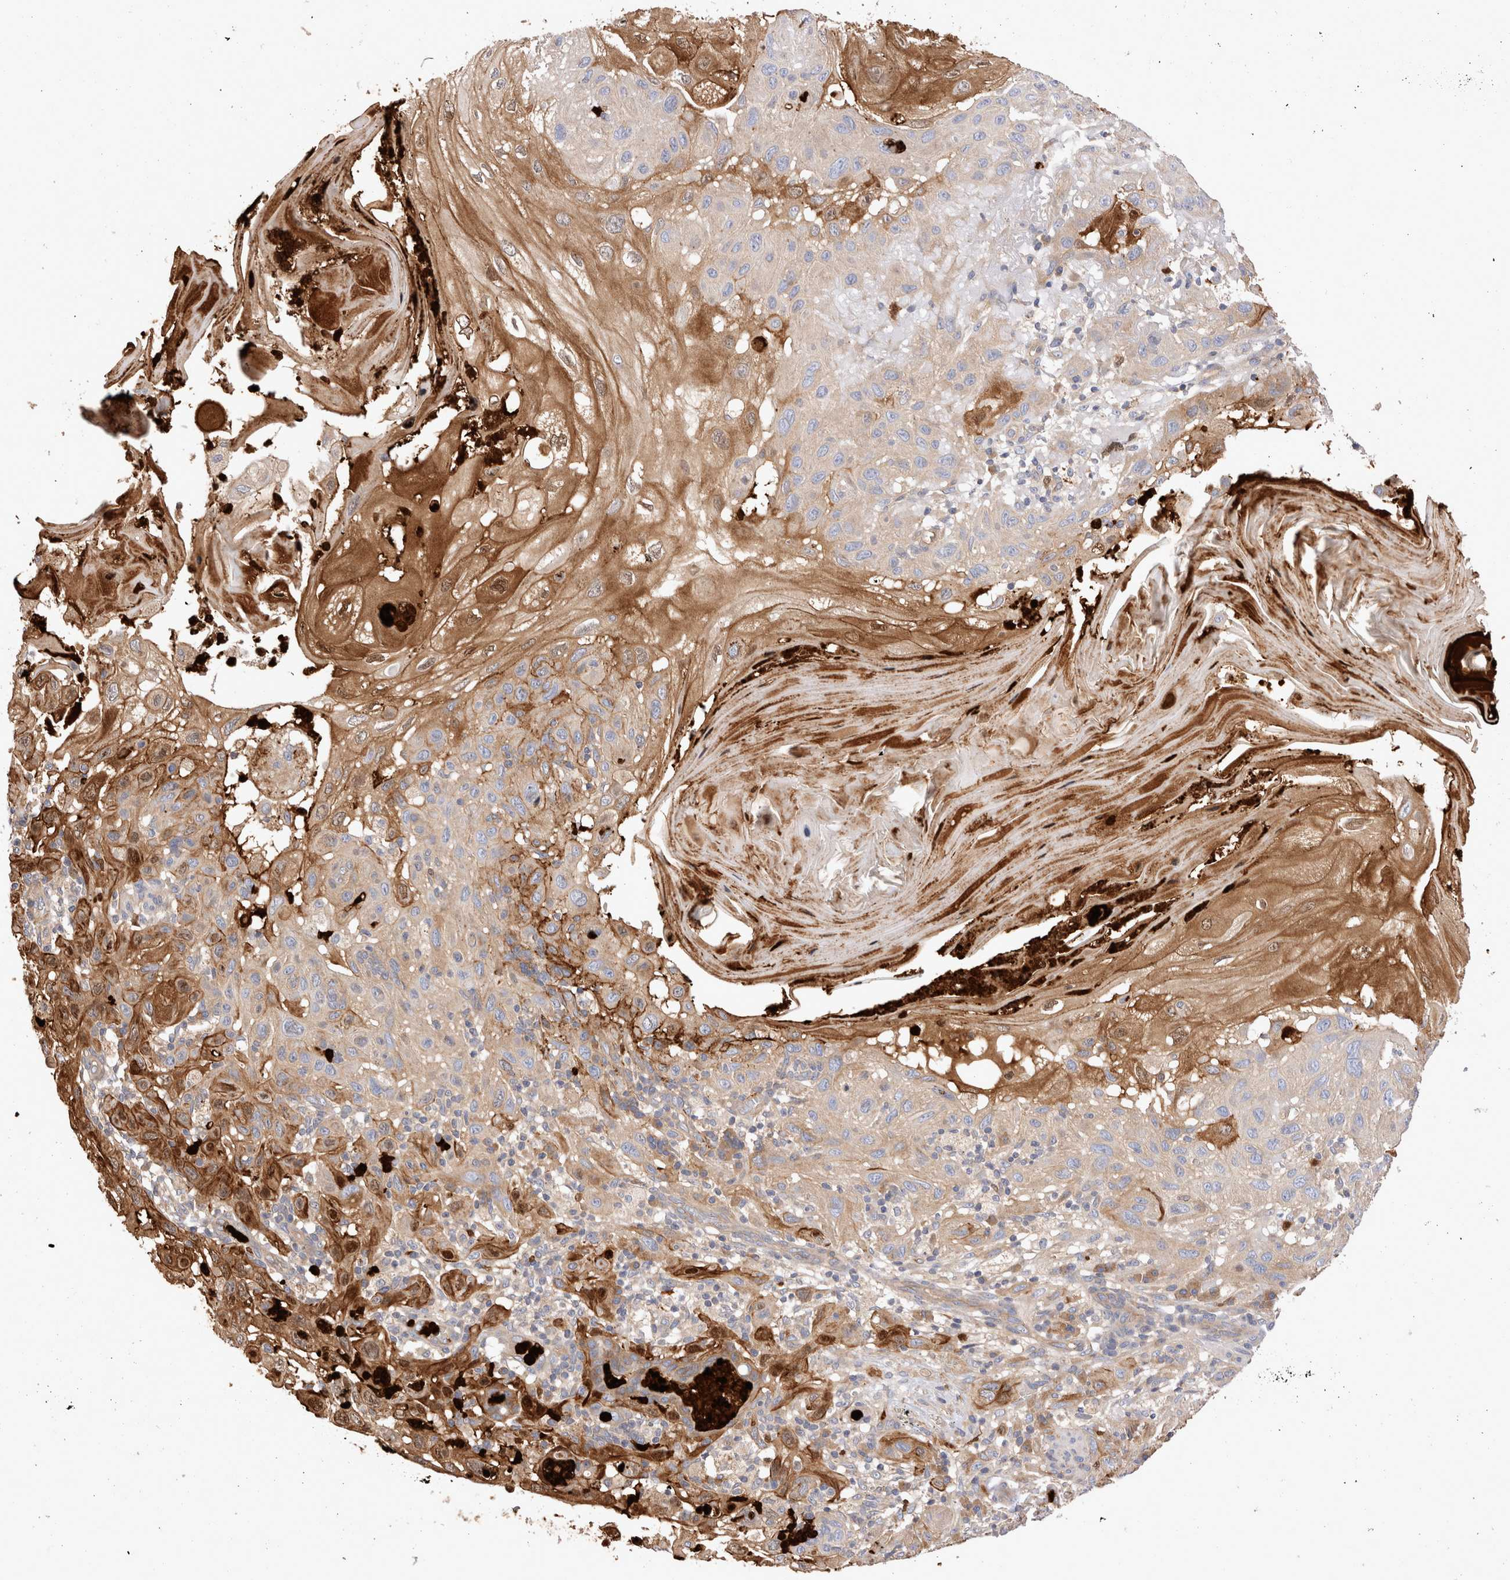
{"staining": {"intensity": "moderate", "quantity": "25%-75%", "location": "cytoplasmic/membranous"}, "tissue": "skin cancer", "cell_type": "Tumor cells", "image_type": "cancer", "snomed": [{"axis": "morphology", "description": "Normal tissue, NOS"}, {"axis": "morphology", "description": "Squamous cell carcinoma, NOS"}, {"axis": "topography", "description": "Skin"}], "caption": "Tumor cells reveal medium levels of moderate cytoplasmic/membranous expression in about 25%-75% of cells in skin squamous cell carcinoma.", "gene": "NXT2", "patient": {"sex": "female", "age": 96}}